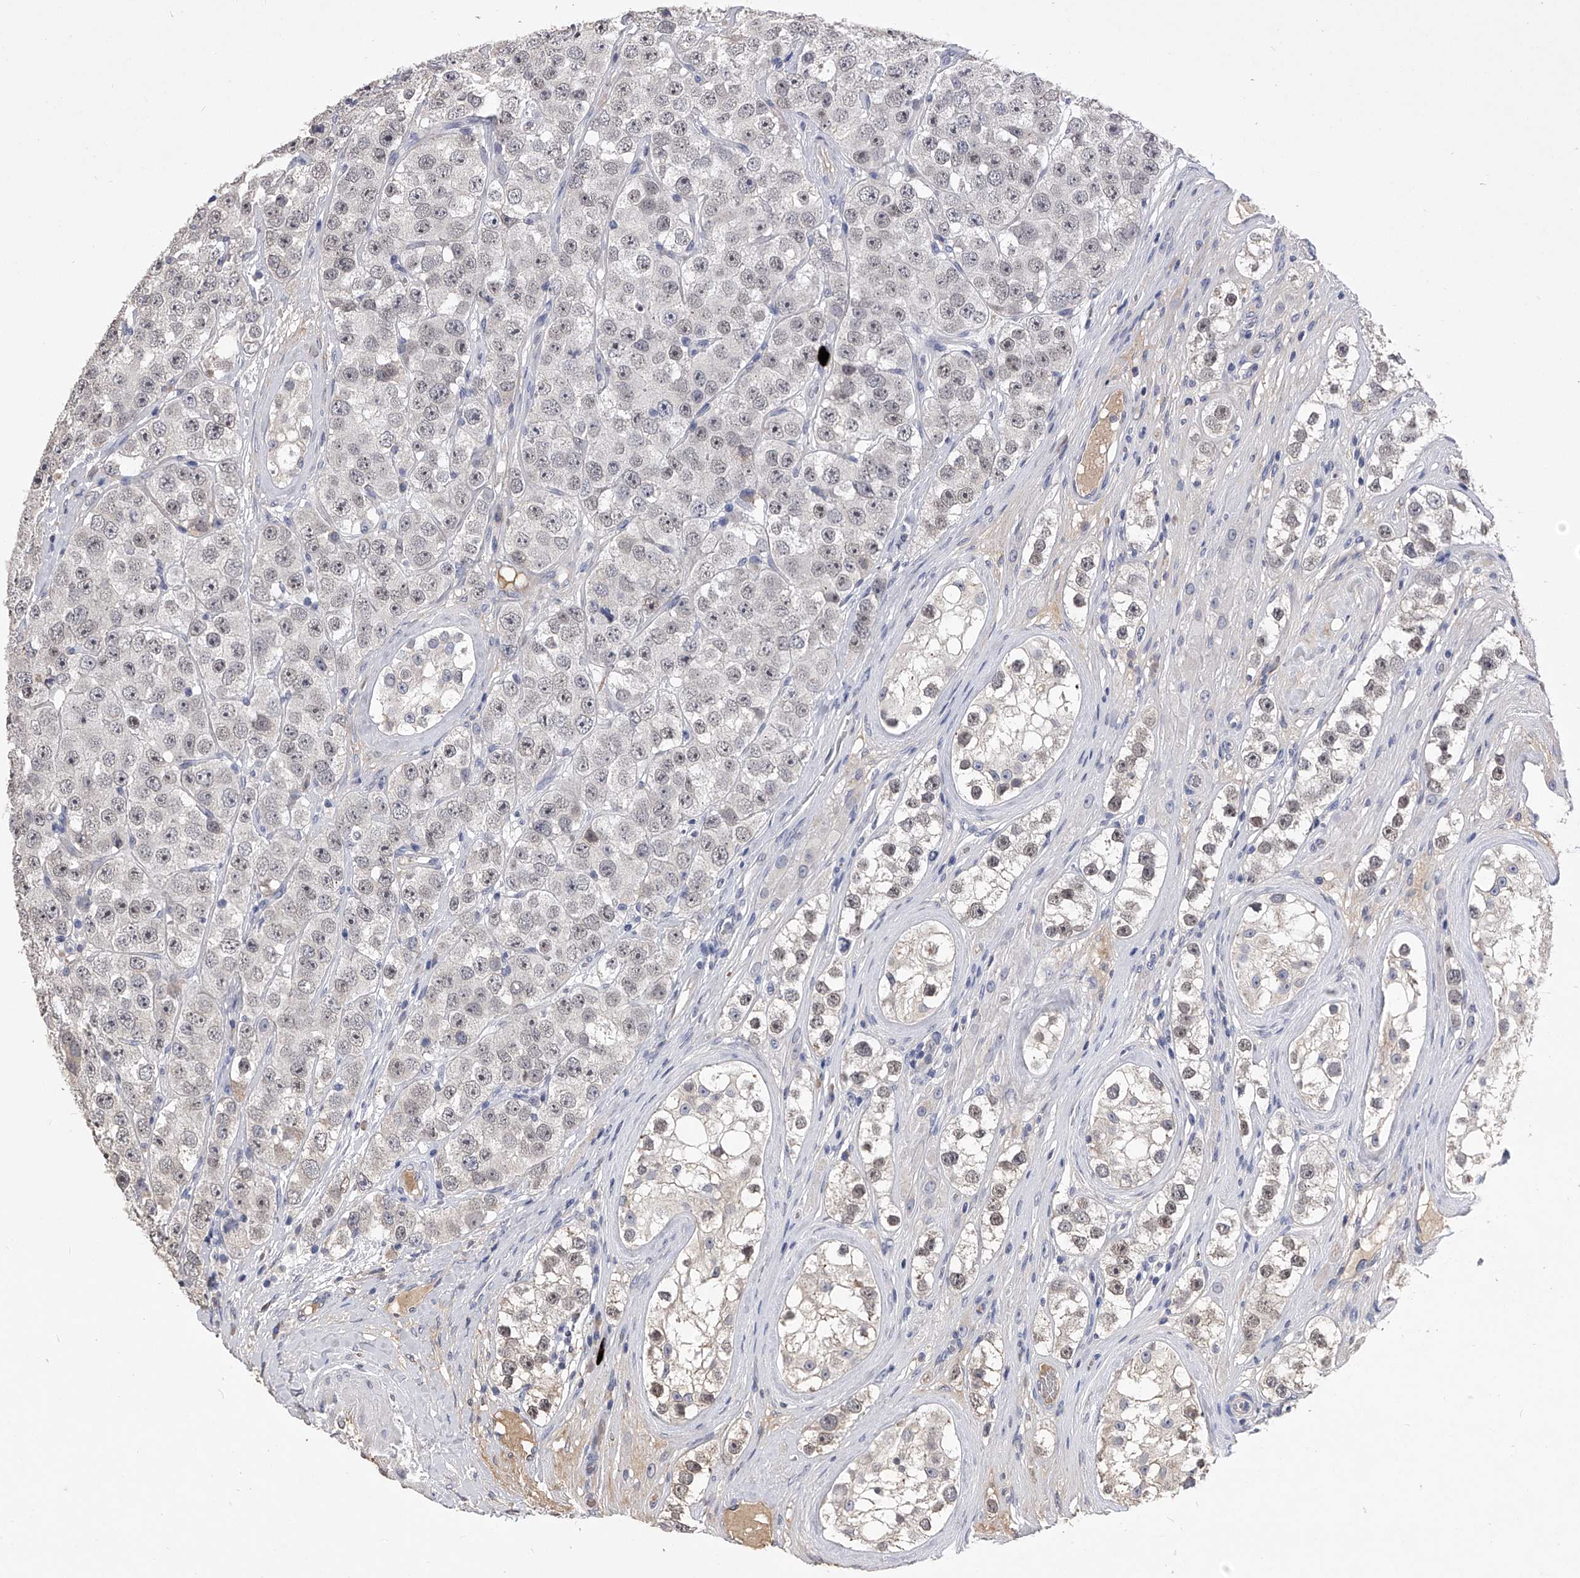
{"staining": {"intensity": "weak", "quantity": "<25%", "location": "nuclear"}, "tissue": "testis cancer", "cell_type": "Tumor cells", "image_type": "cancer", "snomed": [{"axis": "morphology", "description": "Seminoma, NOS"}, {"axis": "topography", "description": "Testis"}], "caption": "DAB immunohistochemical staining of human testis cancer shows no significant staining in tumor cells.", "gene": "MDN1", "patient": {"sex": "male", "age": 28}}